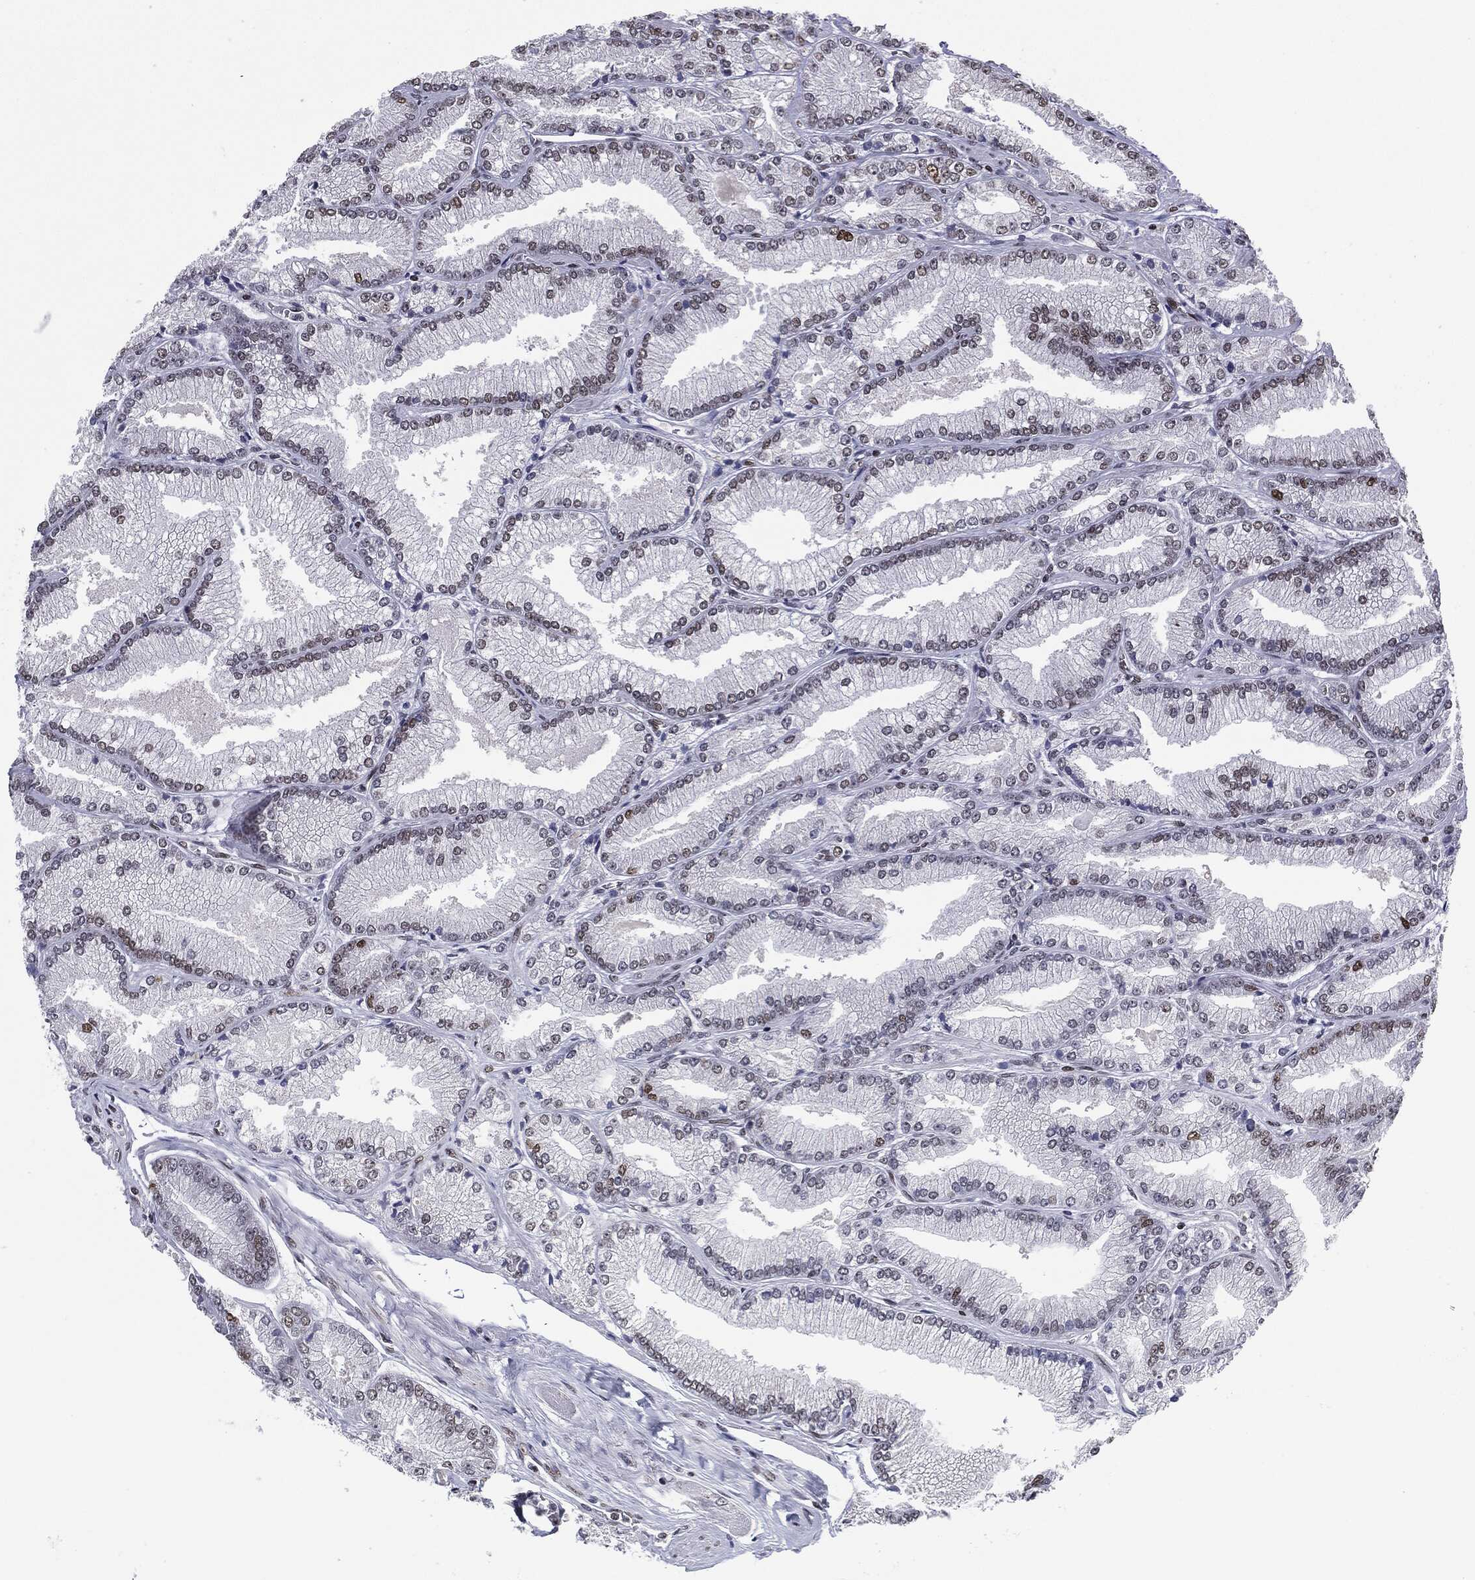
{"staining": {"intensity": "negative", "quantity": "none", "location": "none"}, "tissue": "prostate cancer", "cell_type": "Tumor cells", "image_type": "cancer", "snomed": [{"axis": "morphology", "description": "Adenocarcinoma, Low grade"}, {"axis": "topography", "description": "Prostate"}], "caption": "Tumor cells are negative for protein expression in human prostate cancer.", "gene": "MDC1", "patient": {"sex": "male", "age": 67}}